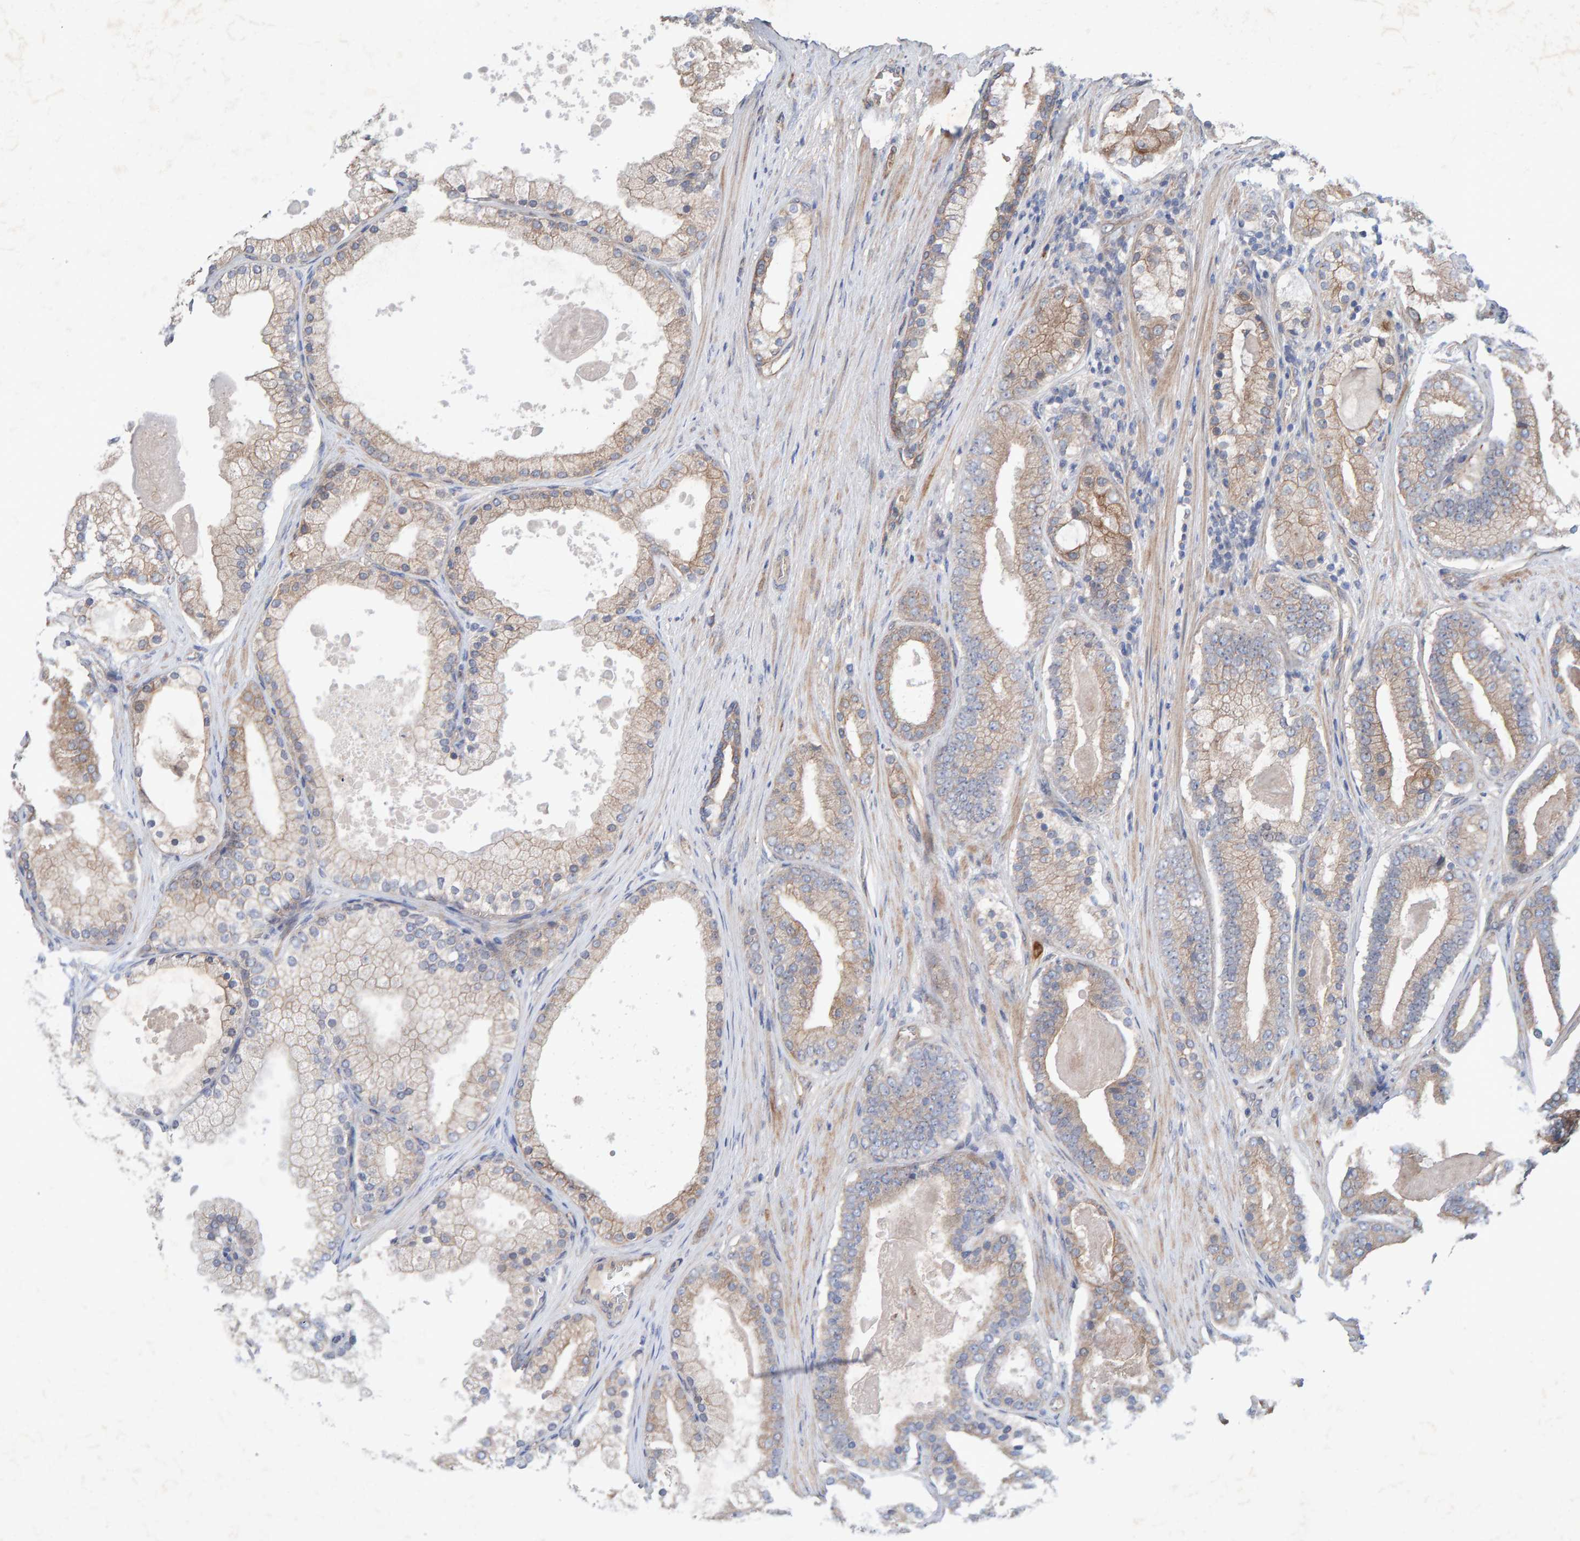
{"staining": {"intensity": "weak", "quantity": ">75%", "location": "cytoplasmic/membranous"}, "tissue": "prostate cancer", "cell_type": "Tumor cells", "image_type": "cancer", "snomed": [{"axis": "morphology", "description": "Adenocarcinoma, High grade"}, {"axis": "topography", "description": "Prostate"}], "caption": "A photomicrograph of human prostate cancer stained for a protein displays weak cytoplasmic/membranous brown staining in tumor cells. Nuclei are stained in blue.", "gene": "LRSAM1", "patient": {"sex": "male", "age": 60}}